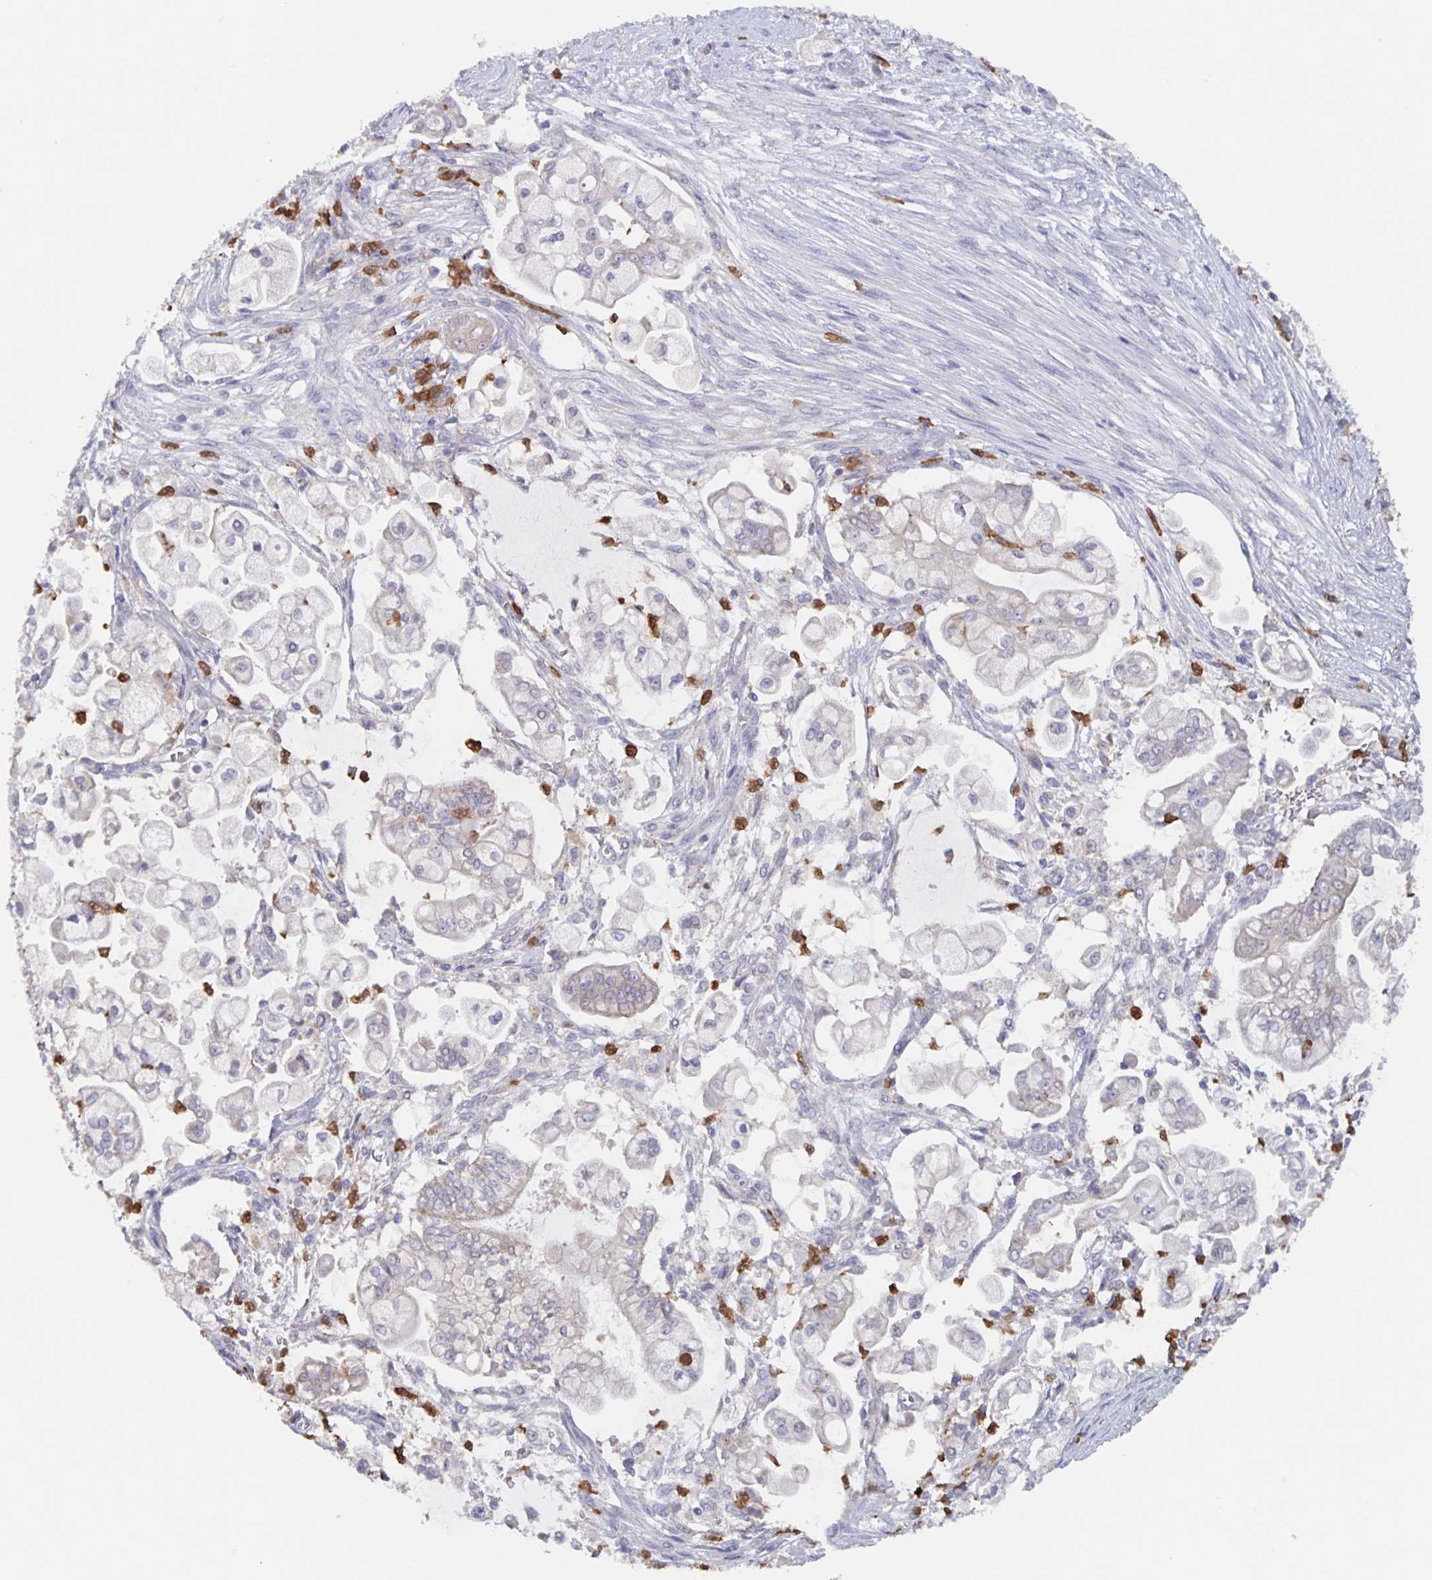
{"staining": {"intensity": "negative", "quantity": "none", "location": "none"}, "tissue": "pancreatic cancer", "cell_type": "Tumor cells", "image_type": "cancer", "snomed": [{"axis": "morphology", "description": "Adenocarcinoma, NOS"}, {"axis": "topography", "description": "Pancreas"}], "caption": "Adenocarcinoma (pancreatic) was stained to show a protein in brown. There is no significant positivity in tumor cells.", "gene": "CDC42BPG", "patient": {"sex": "female", "age": 69}}